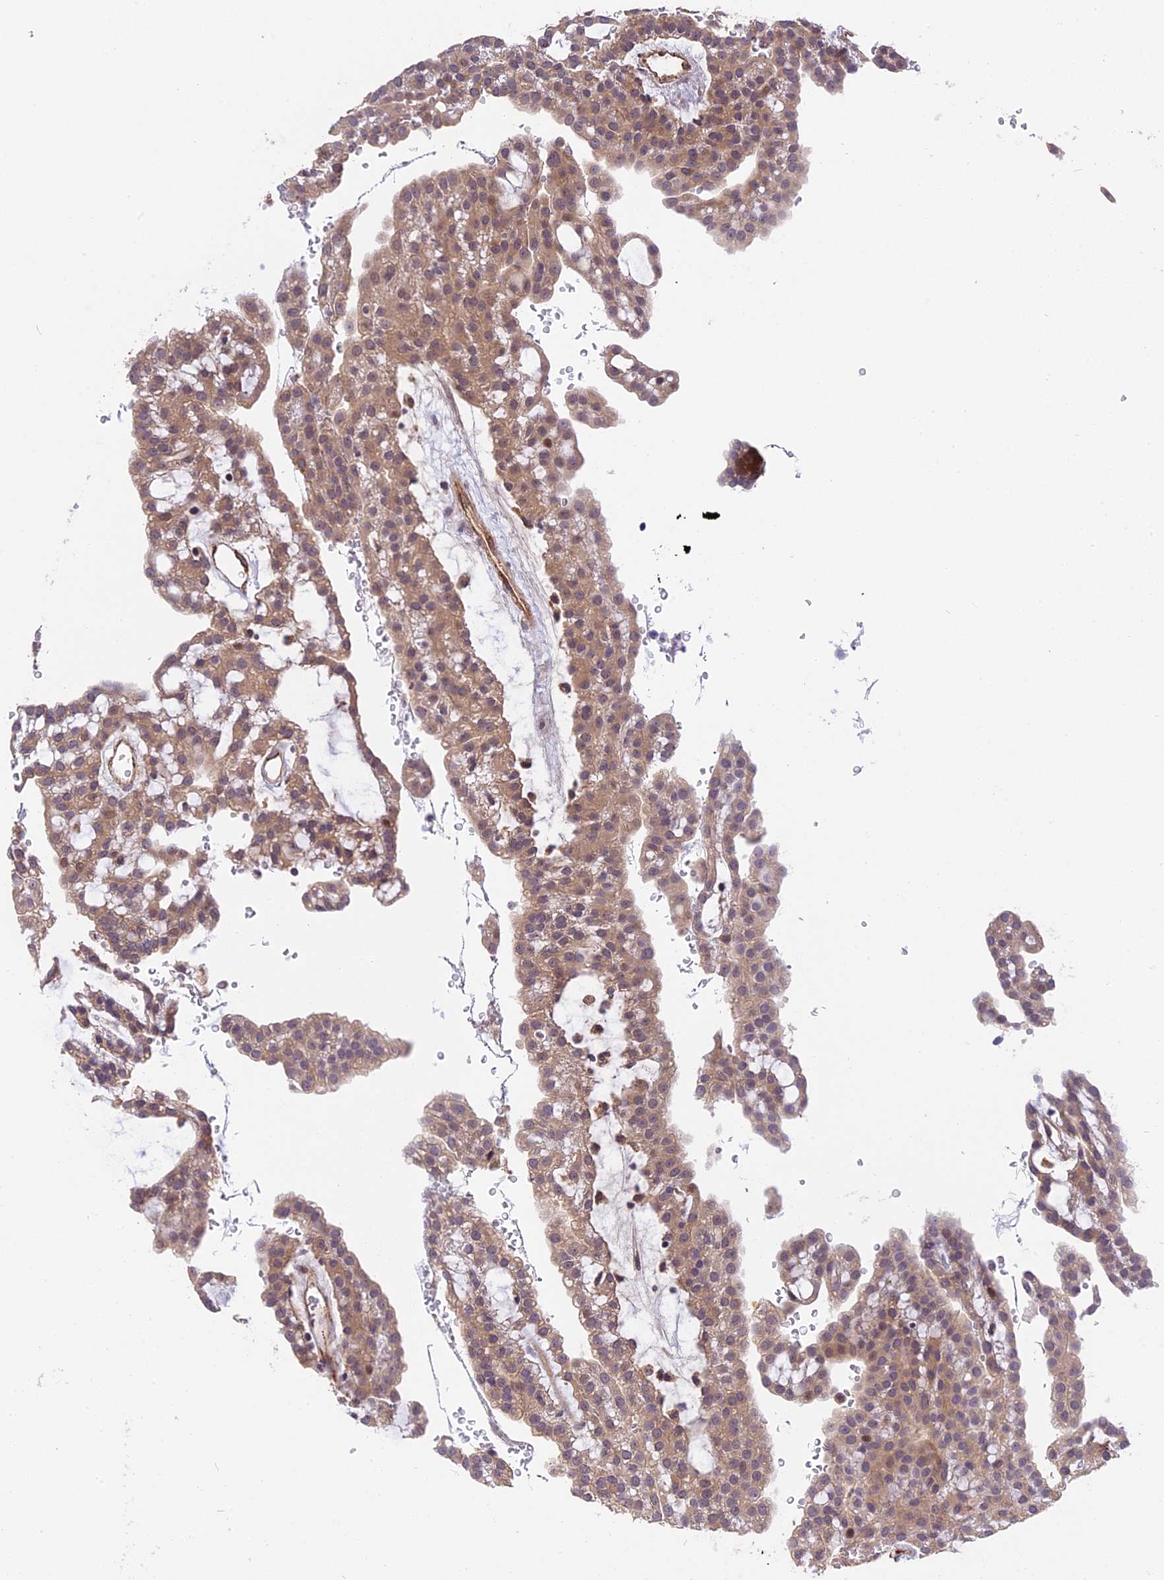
{"staining": {"intensity": "weak", "quantity": ">75%", "location": "cytoplasmic/membranous,nuclear"}, "tissue": "renal cancer", "cell_type": "Tumor cells", "image_type": "cancer", "snomed": [{"axis": "morphology", "description": "Adenocarcinoma, NOS"}, {"axis": "topography", "description": "Kidney"}], "caption": "About >75% of tumor cells in human adenocarcinoma (renal) demonstrate weak cytoplasmic/membranous and nuclear protein staining as visualized by brown immunohistochemical staining.", "gene": "MFSD2A", "patient": {"sex": "male", "age": 63}}